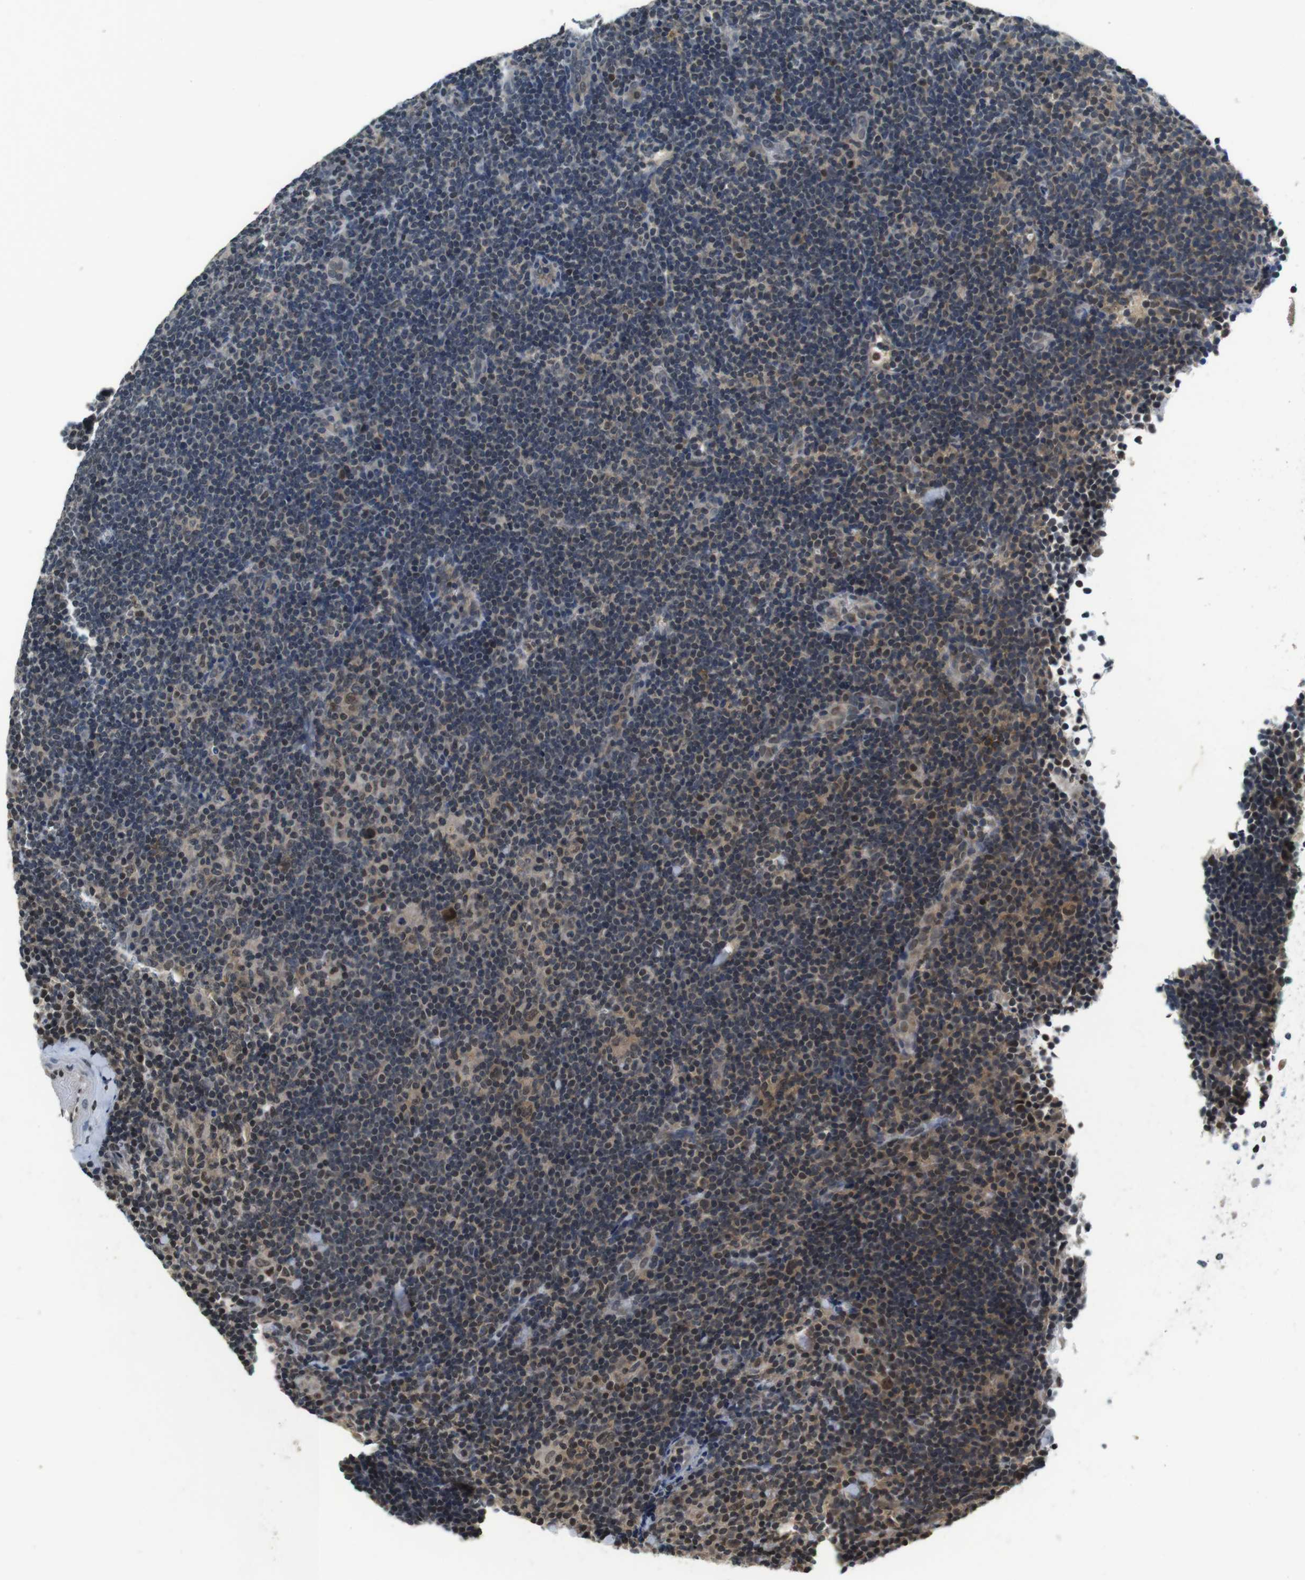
{"staining": {"intensity": "moderate", "quantity": ">75%", "location": "cytoplasmic/membranous,nuclear"}, "tissue": "lymphoma", "cell_type": "Tumor cells", "image_type": "cancer", "snomed": [{"axis": "morphology", "description": "Hodgkin's disease, NOS"}, {"axis": "topography", "description": "Lymph node"}], "caption": "A brown stain shows moderate cytoplasmic/membranous and nuclear positivity of a protein in human Hodgkin's disease tumor cells.", "gene": "NEK4", "patient": {"sex": "female", "age": 57}}